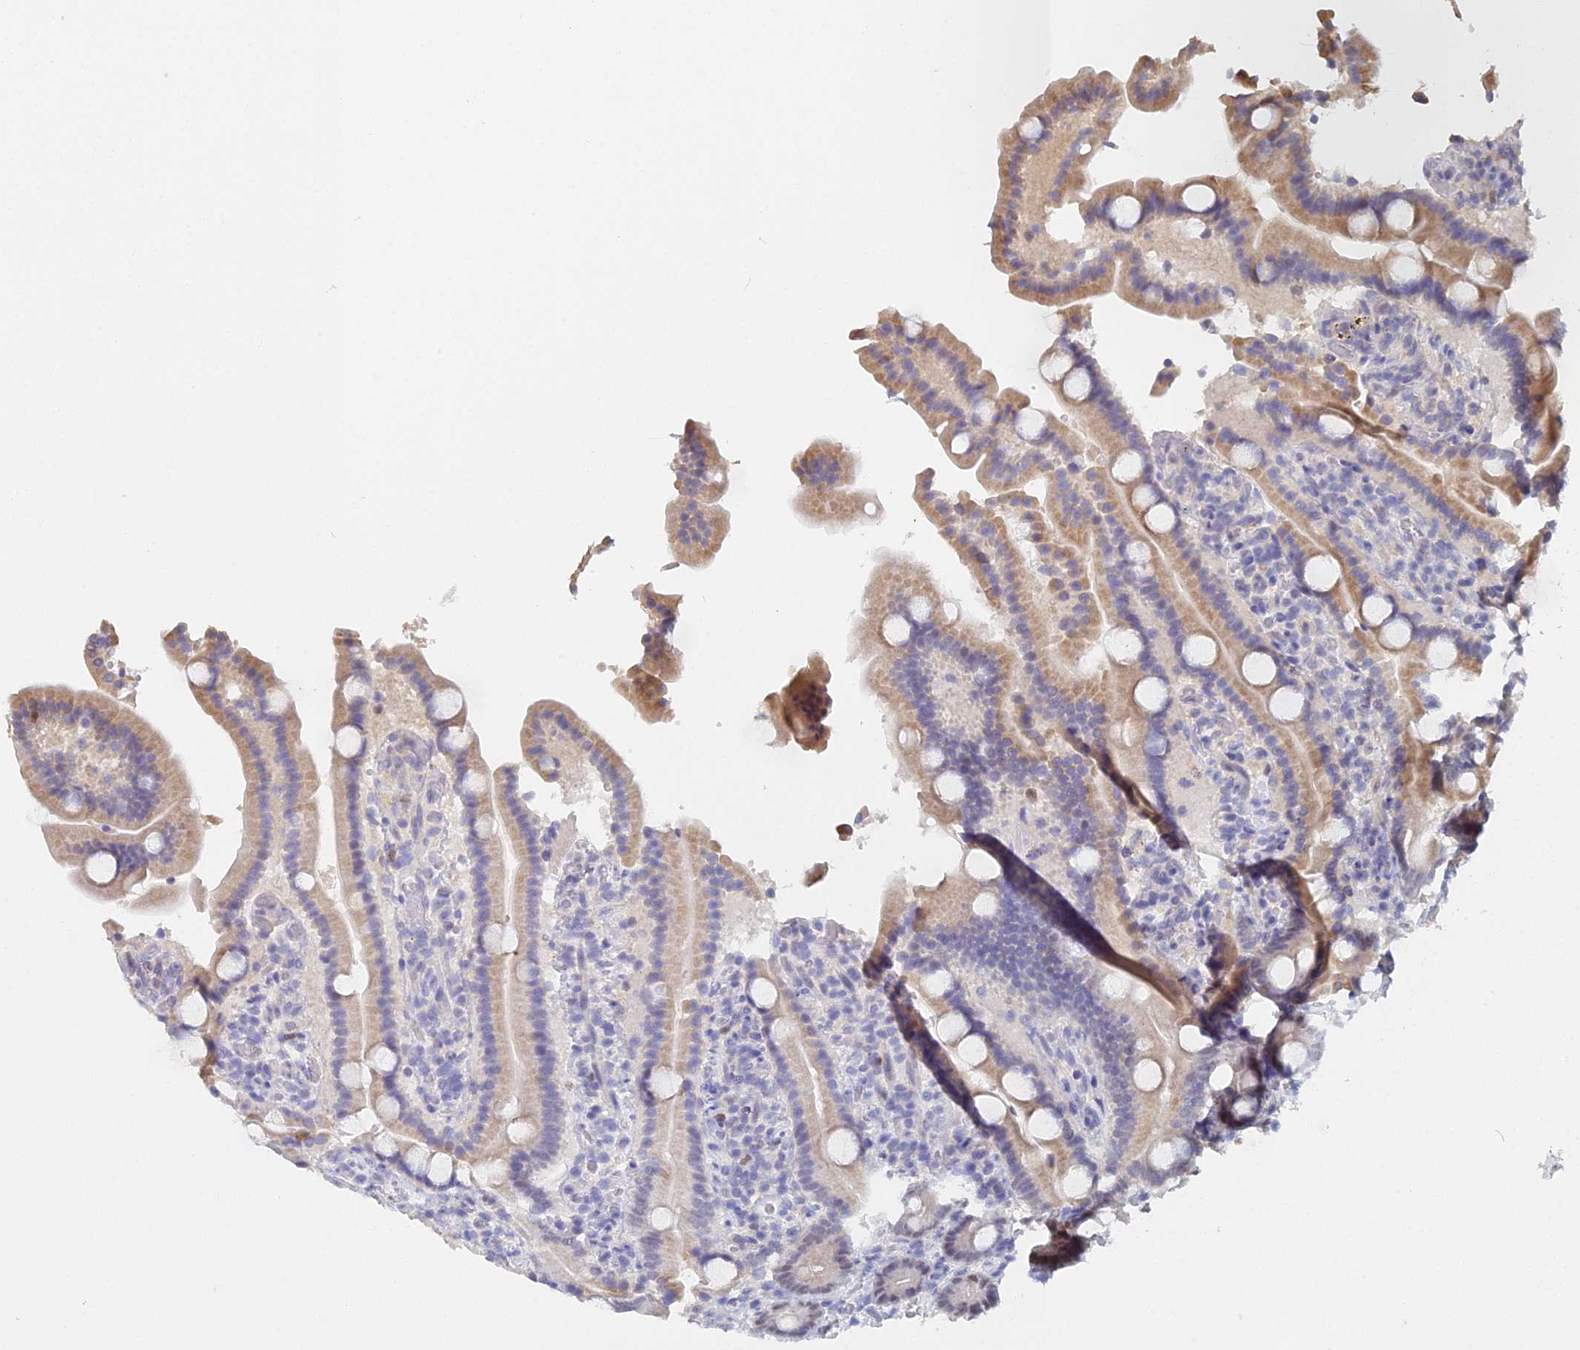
{"staining": {"intensity": "moderate", "quantity": ">75%", "location": "cytoplasmic/membranous,nuclear"}, "tissue": "duodenum", "cell_type": "Glandular cells", "image_type": "normal", "snomed": [{"axis": "morphology", "description": "Normal tissue, NOS"}, {"axis": "topography", "description": "Duodenum"}], "caption": "IHC staining of unremarkable duodenum, which shows medium levels of moderate cytoplasmic/membranous,nuclear staining in approximately >75% of glandular cells indicating moderate cytoplasmic/membranous,nuclear protein expression. The staining was performed using DAB (brown) for protein detection and nuclei were counterstained in hematoxylin (blue).", "gene": "MCM2", "patient": {"sex": "male", "age": 55}}